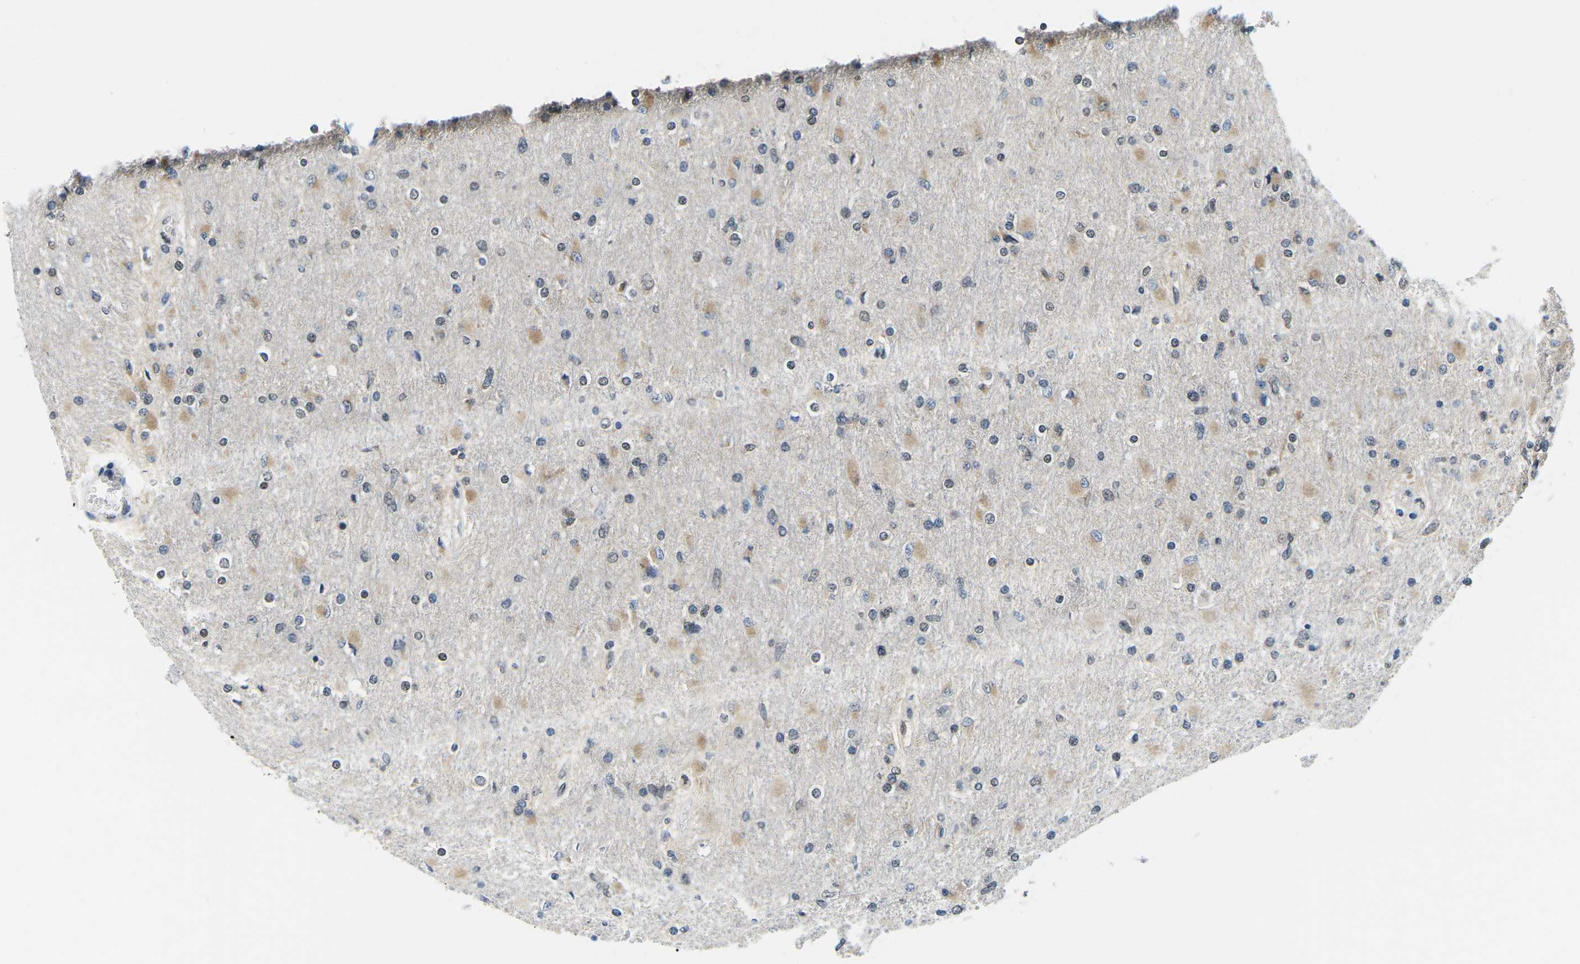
{"staining": {"intensity": "weak", "quantity": "<25%", "location": "nuclear"}, "tissue": "glioma", "cell_type": "Tumor cells", "image_type": "cancer", "snomed": [{"axis": "morphology", "description": "Glioma, malignant, High grade"}, {"axis": "topography", "description": "Cerebral cortex"}], "caption": "This is a photomicrograph of IHC staining of glioma, which shows no staining in tumor cells. (DAB (3,3'-diaminobenzidine) IHC, high magnification).", "gene": "UBA7", "patient": {"sex": "female", "age": 36}}